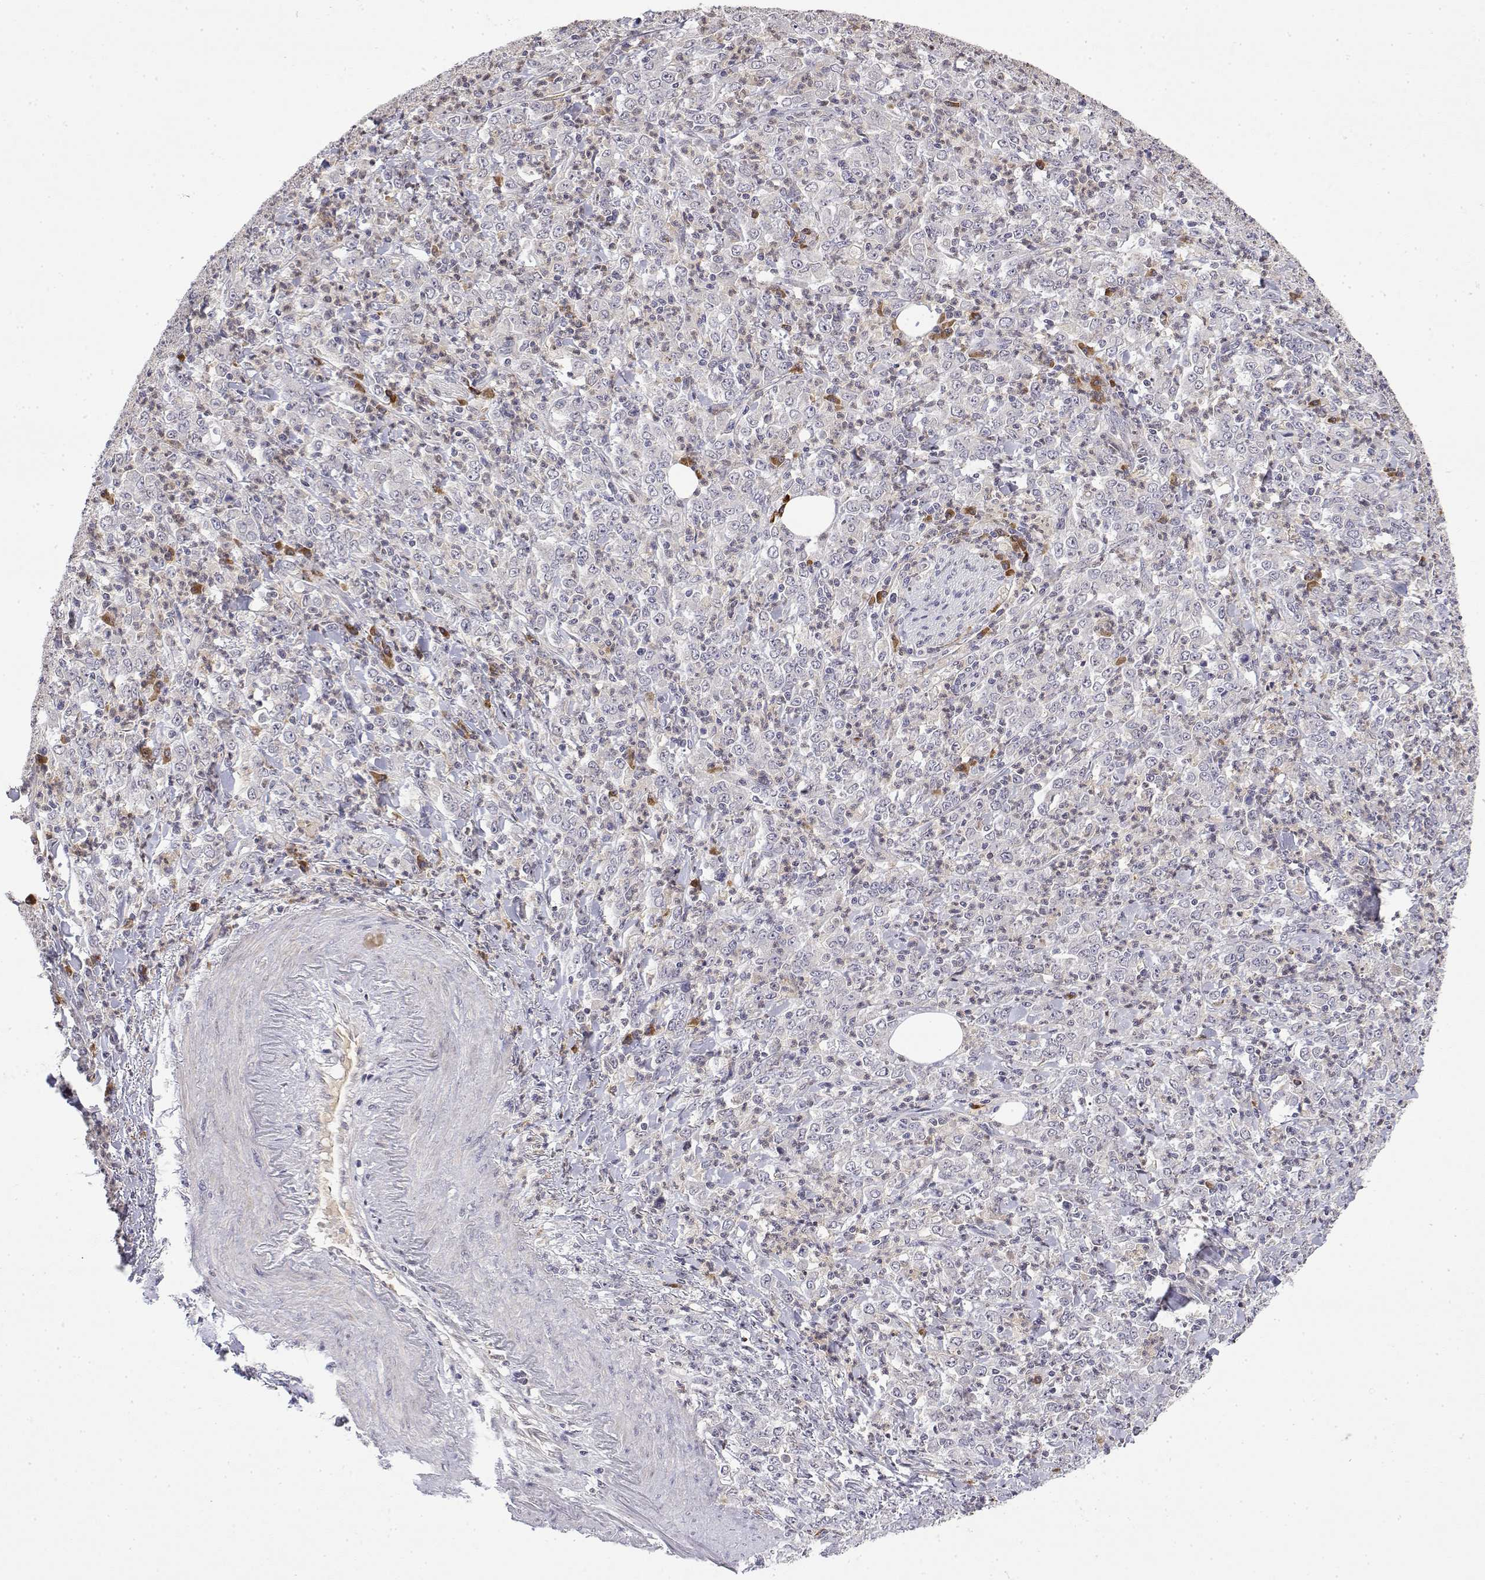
{"staining": {"intensity": "negative", "quantity": "none", "location": "none"}, "tissue": "stomach cancer", "cell_type": "Tumor cells", "image_type": "cancer", "snomed": [{"axis": "morphology", "description": "Adenocarcinoma, NOS"}, {"axis": "topography", "description": "Stomach, lower"}], "caption": "Adenocarcinoma (stomach) was stained to show a protein in brown. There is no significant positivity in tumor cells.", "gene": "IGFBP4", "patient": {"sex": "female", "age": 71}}